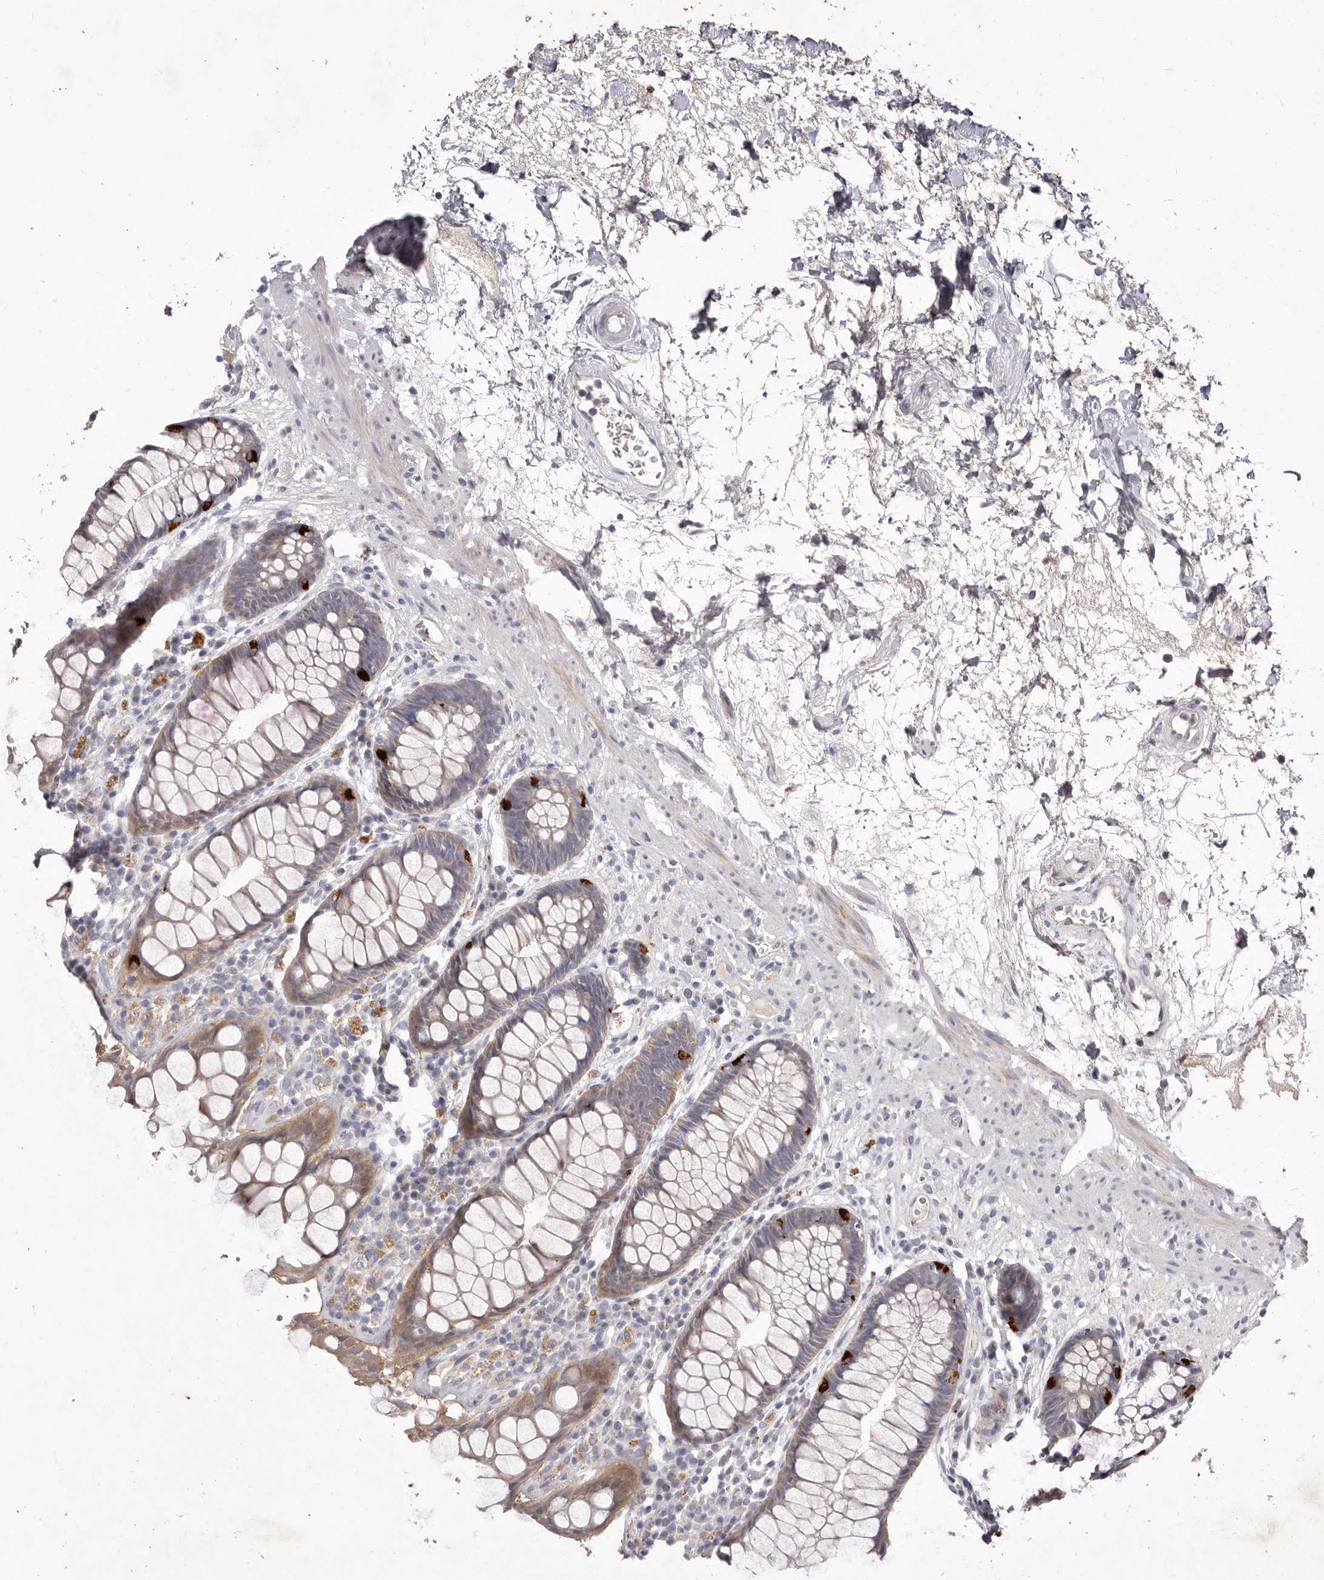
{"staining": {"intensity": "moderate", "quantity": "25%-75%", "location": "cytoplasmic/membranous"}, "tissue": "rectum", "cell_type": "Glandular cells", "image_type": "normal", "snomed": [{"axis": "morphology", "description": "Normal tissue, NOS"}, {"axis": "topography", "description": "Rectum"}], "caption": "Immunohistochemistry (IHC) (DAB (3,3'-diaminobenzidine)) staining of normal rectum exhibits moderate cytoplasmic/membranous protein expression in approximately 25%-75% of glandular cells.", "gene": "GARNL3", "patient": {"sex": "male", "age": 64}}